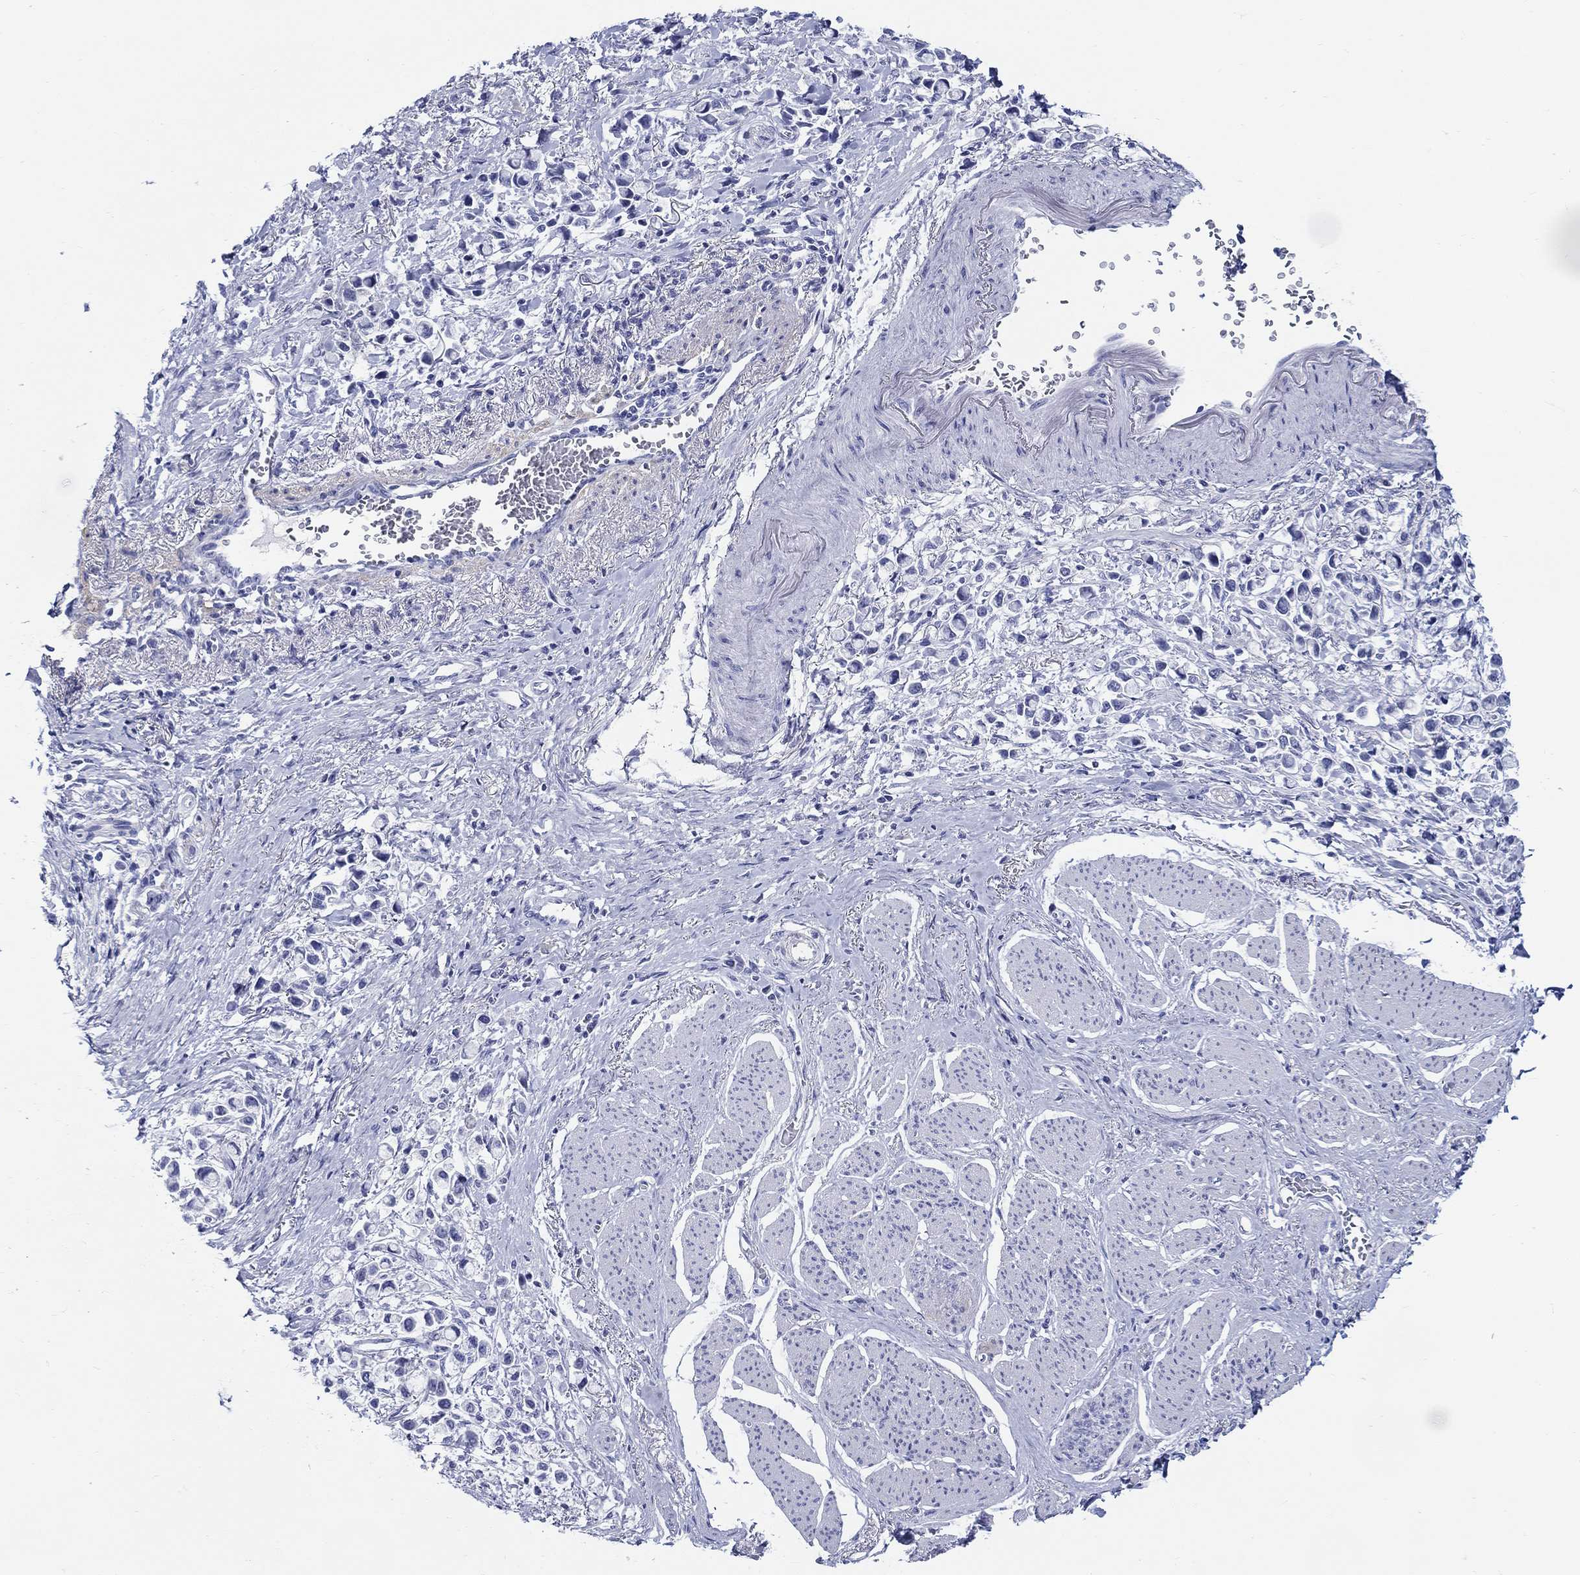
{"staining": {"intensity": "negative", "quantity": "none", "location": "none"}, "tissue": "stomach cancer", "cell_type": "Tumor cells", "image_type": "cancer", "snomed": [{"axis": "morphology", "description": "Adenocarcinoma, NOS"}, {"axis": "topography", "description": "Stomach"}], "caption": "Tumor cells are negative for protein expression in human stomach cancer (adenocarcinoma).", "gene": "CRYGS", "patient": {"sex": "female", "age": 81}}